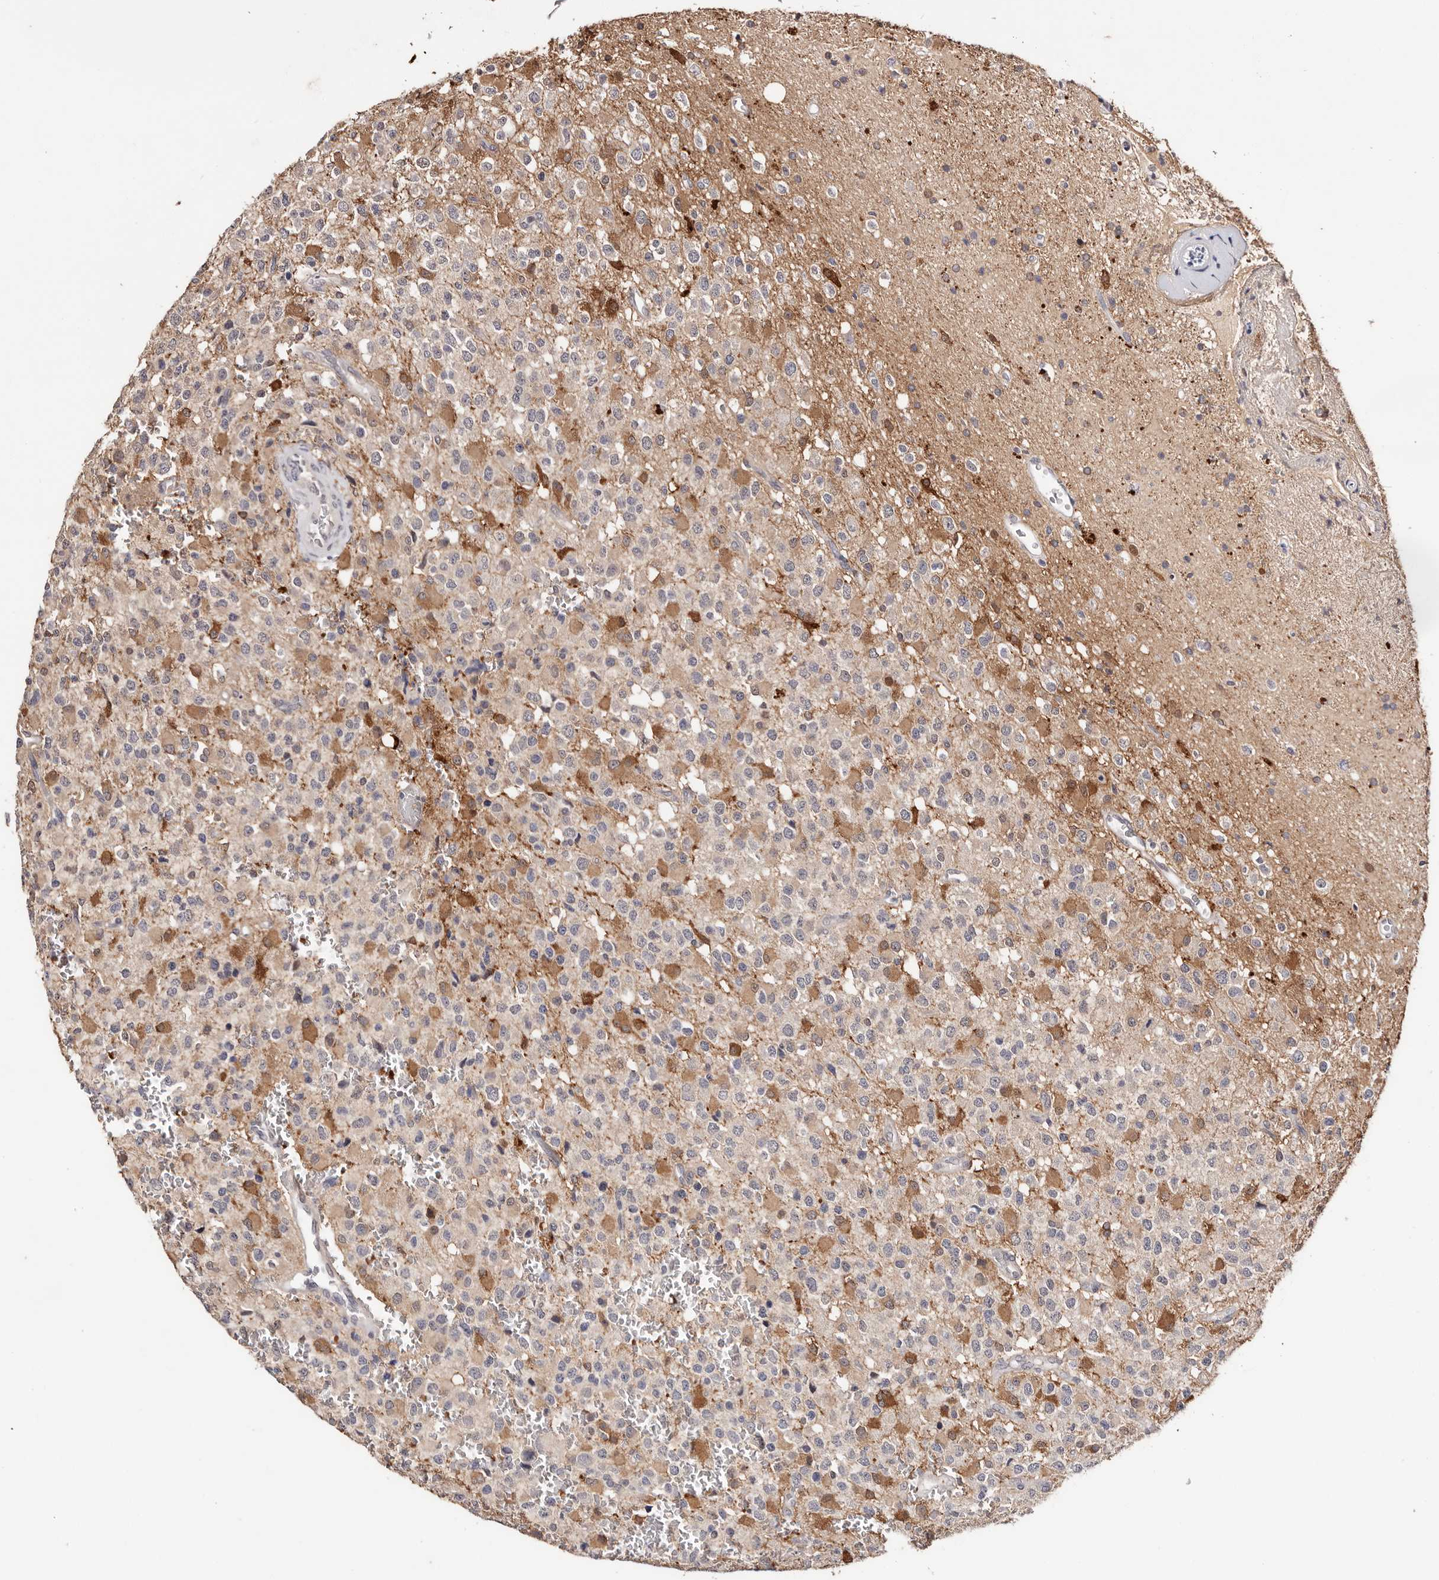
{"staining": {"intensity": "negative", "quantity": "none", "location": "none"}, "tissue": "glioma", "cell_type": "Tumor cells", "image_type": "cancer", "snomed": [{"axis": "morphology", "description": "Glioma, malignant, High grade"}, {"axis": "topography", "description": "Brain"}], "caption": "A histopathology image of human malignant glioma (high-grade) is negative for staining in tumor cells.", "gene": "TYW3", "patient": {"sex": "male", "age": 34}}